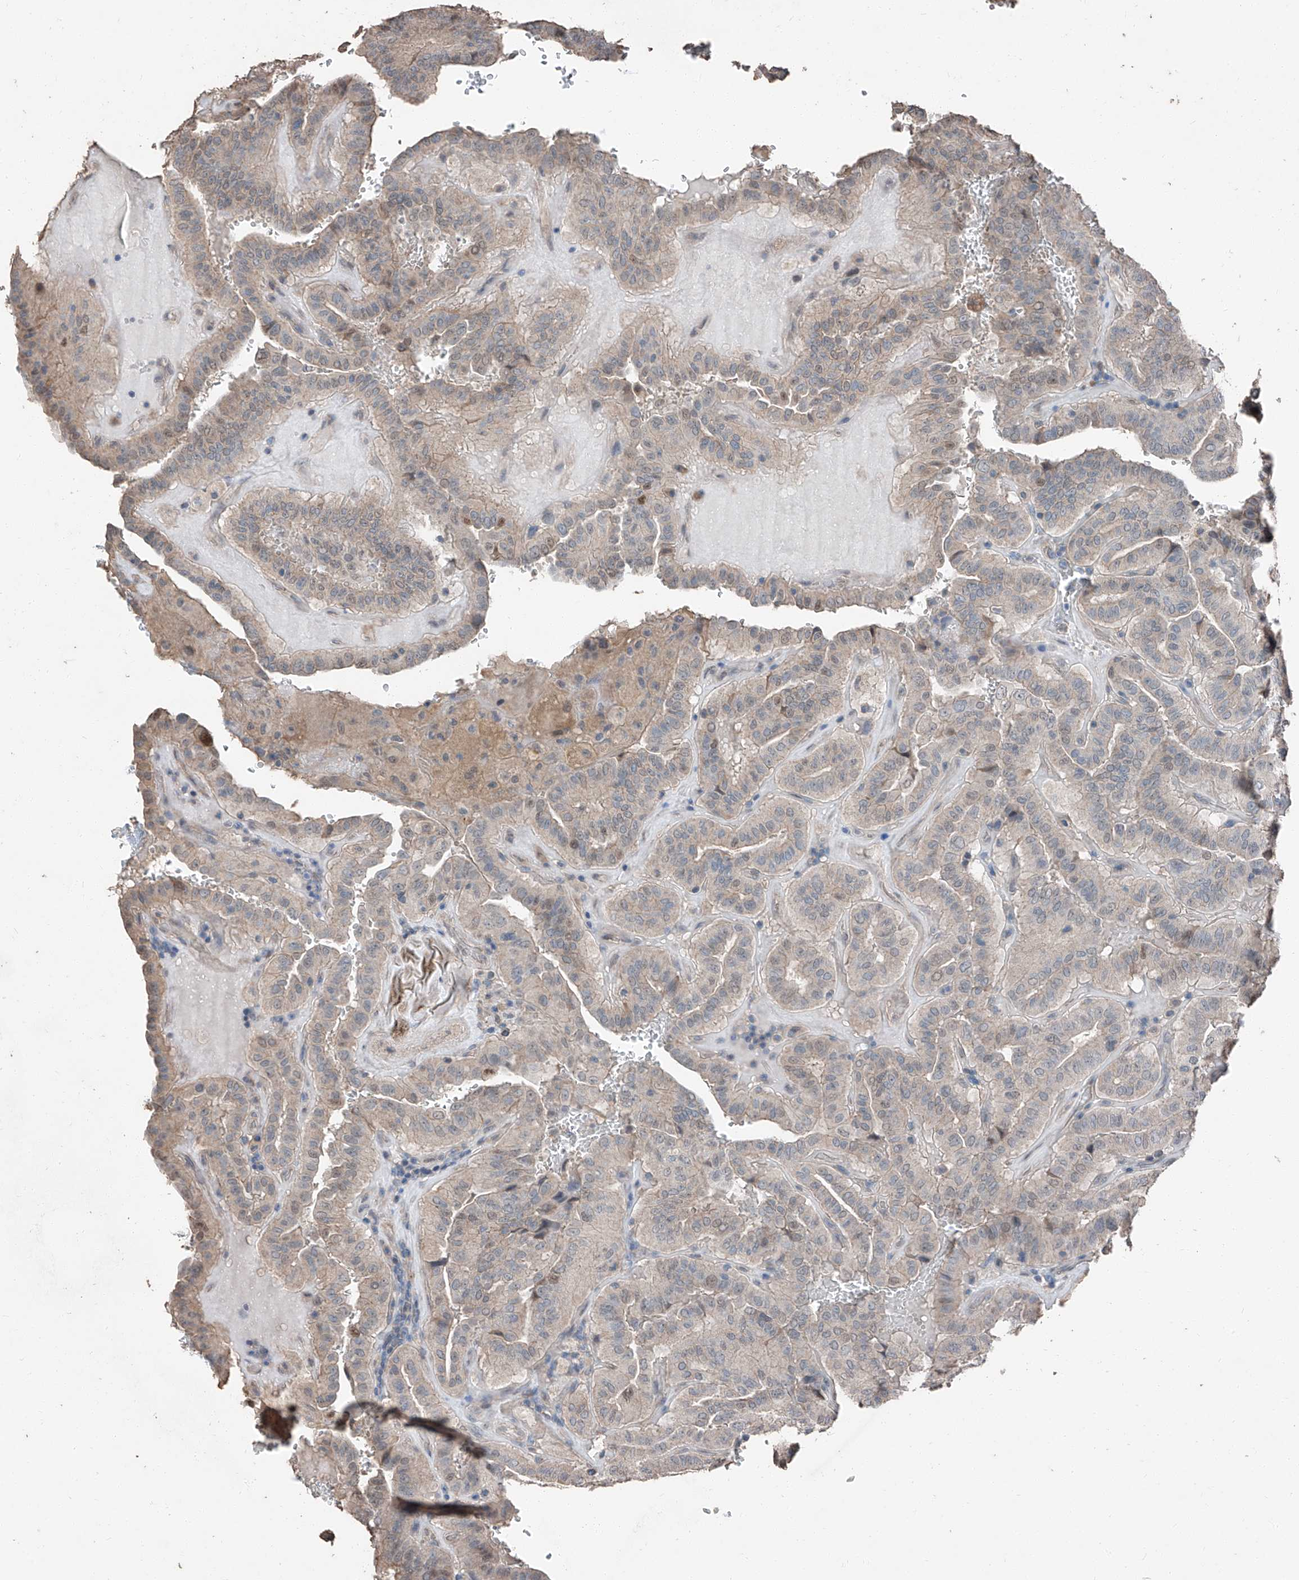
{"staining": {"intensity": "weak", "quantity": "25%-75%", "location": "cytoplasmic/membranous,nuclear"}, "tissue": "thyroid cancer", "cell_type": "Tumor cells", "image_type": "cancer", "snomed": [{"axis": "morphology", "description": "Papillary adenocarcinoma, NOS"}, {"axis": "topography", "description": "Thyroid gland"}], "caption": "Human thyroid cancer (papillary adenocarcinoma) stained for a protein (brown) displays weak cytoplasmic/membranous and nuclear positive staining in about 25%-75% of tumor cells.", "gene": "MAMLD1", "patient": {"sex": "male", "age": 77}}